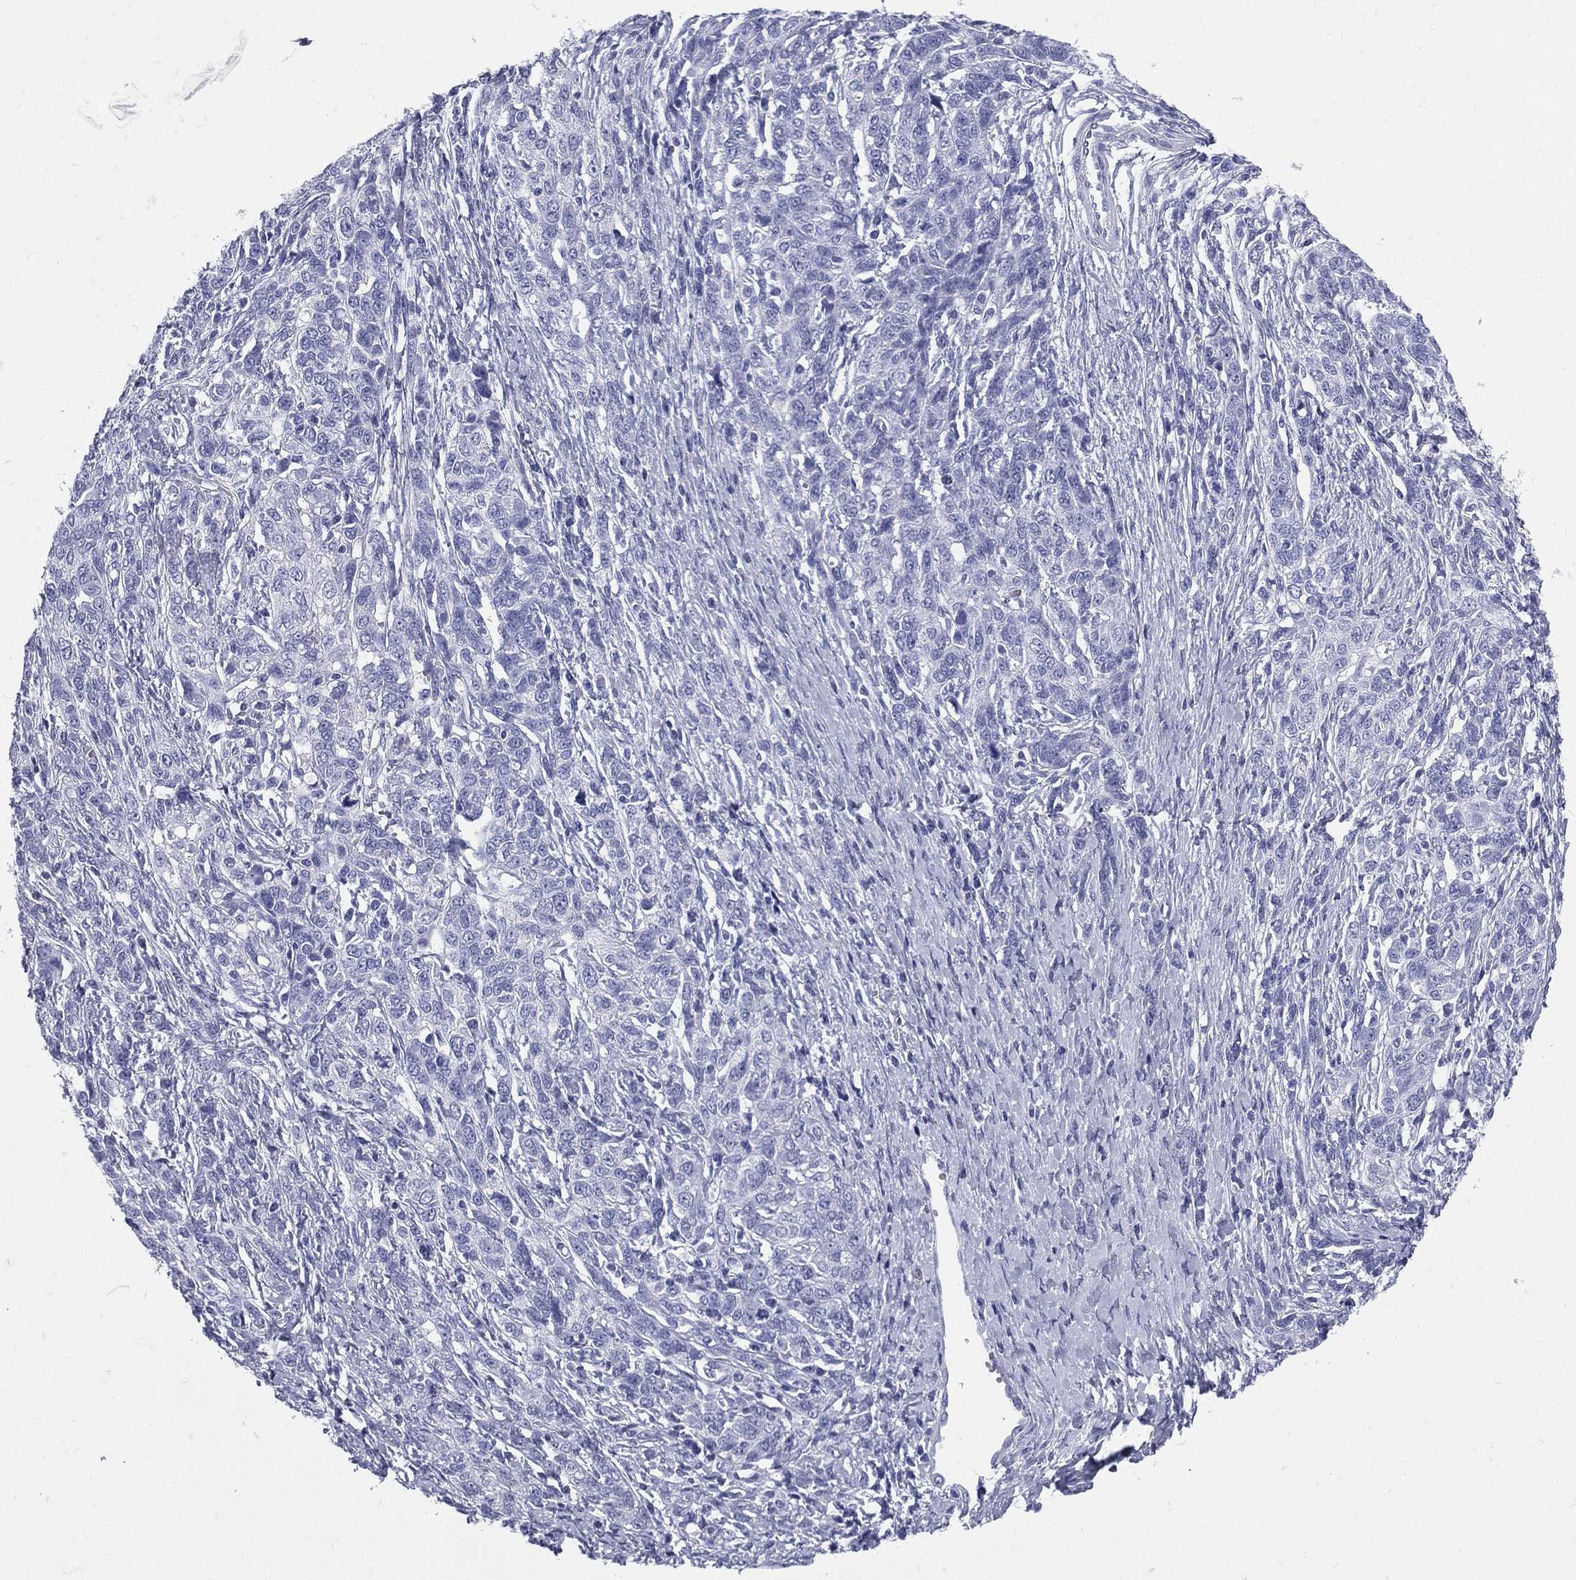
{"staining": {"intensity": "negative", "quantity": "none", "location": "none"}, "tissue": "ovarian cancer", "cell_type": "Tumor cells", "image_type": "cancer", "snomed": [{"axis": "morphology", "description": "Cystadenocarcinoma, serous, NOS"}, {"axis": "topography", "description": "Ovary"}], "caption": "An immunohistochemistry (IHC) histopathology image of ovarian cancer (serous cystadenocarcinoma) is shown. There is no staining in tumor cells of ovarian cancer (serous cystadenocarcinoma).", "gene": "ETNPPL", "patient": {"sex": "female", "age": 71}}